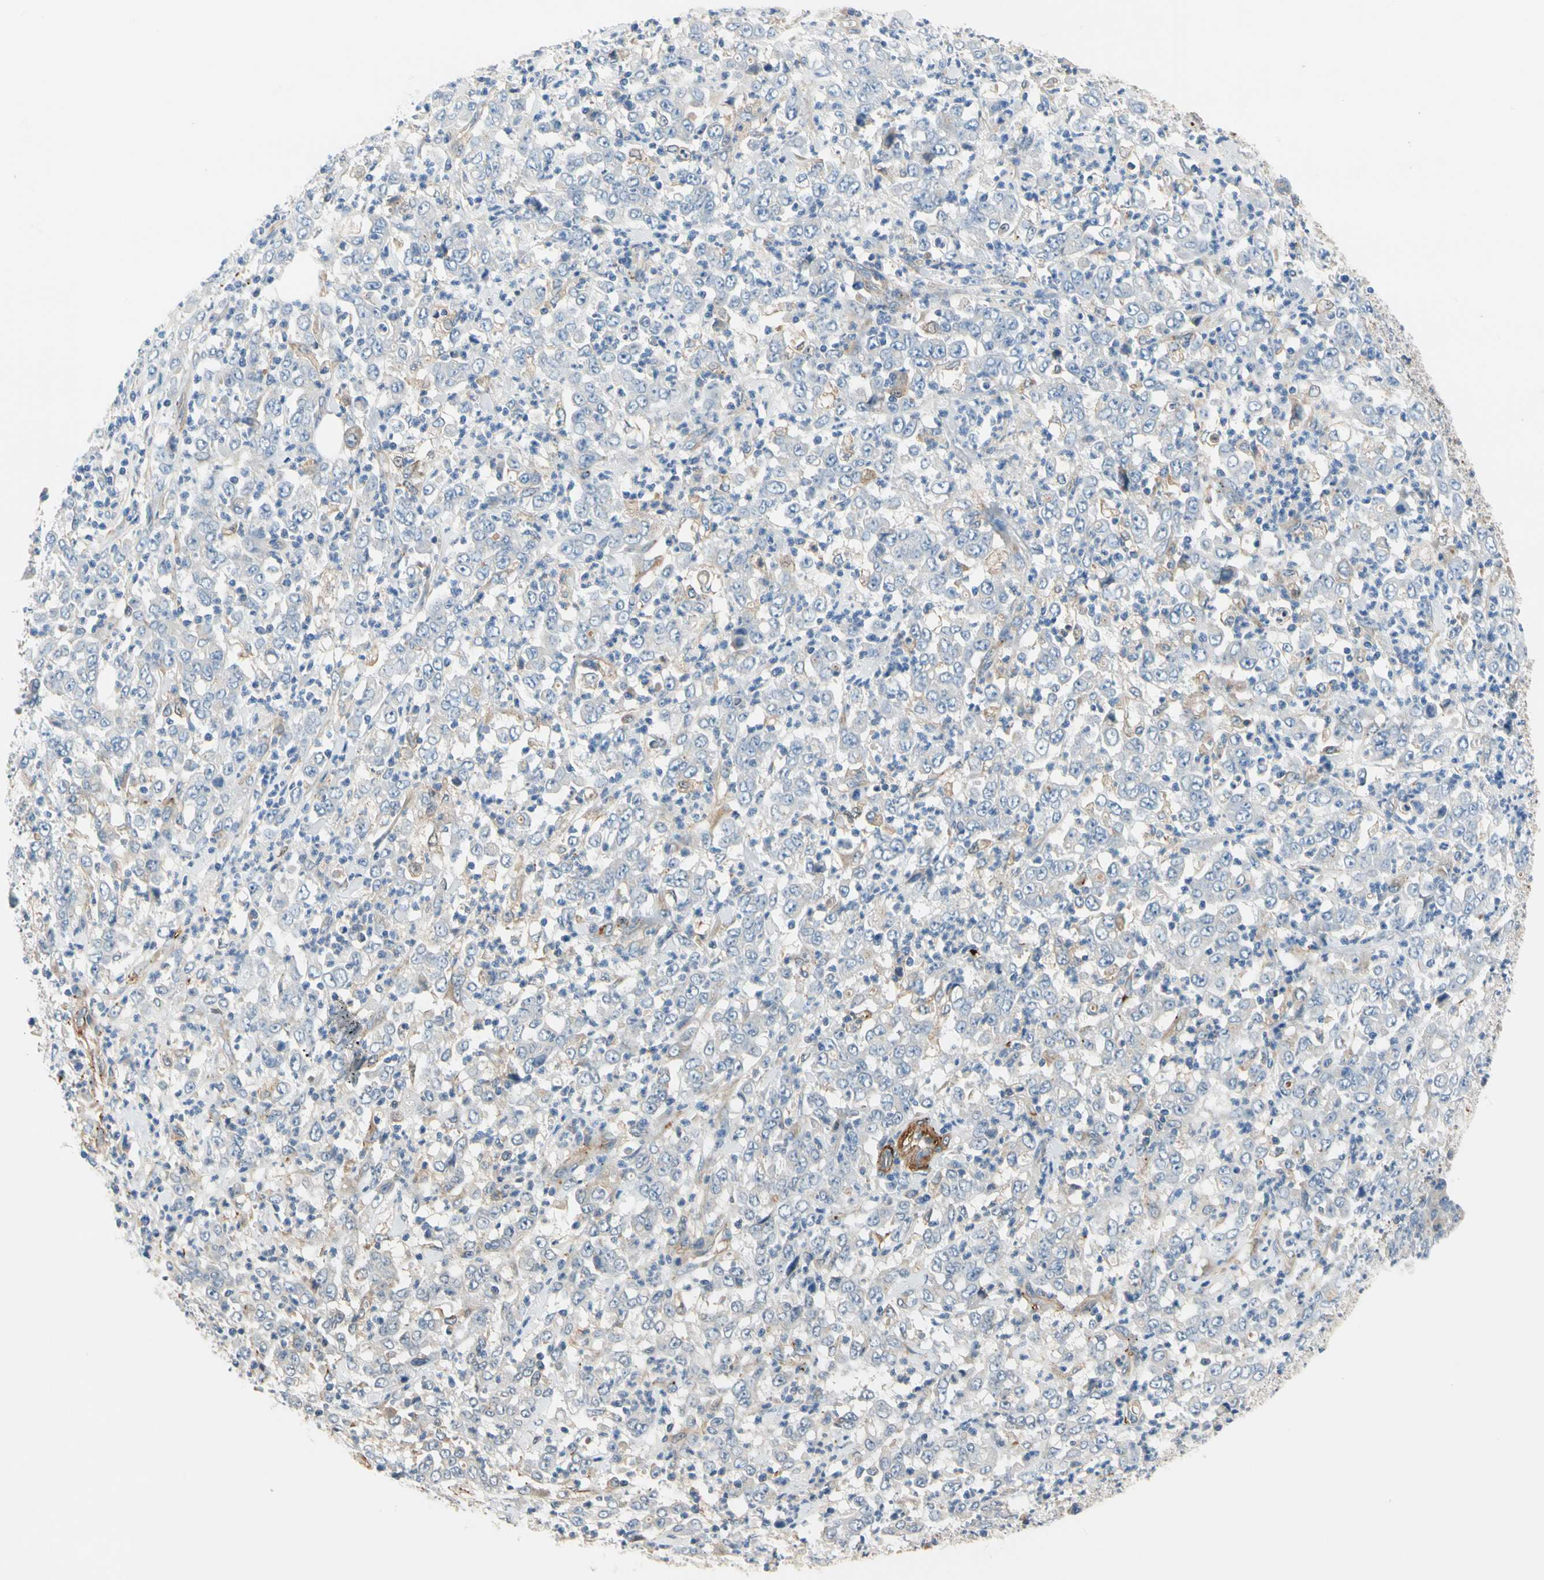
{"staining": {"intensity": "negative", "quantity": "none", "location": "none"}, "tissue": "stomach cancer", "cell_type": "Tumor cells", "image_type": "cancer", "snomed": [{"axis": "morphology", "description": "Adenocarcinoma, NOS"}, {"axis": "topography", "description": "Stomach, lower"}], "caption": "Immunohistochemical staining of human adenocarcinoma (stomach) reveals no significant staining in tumor cells.", "gene": "ENTREP3", "patient": {"sex": "female", "age": 71}}